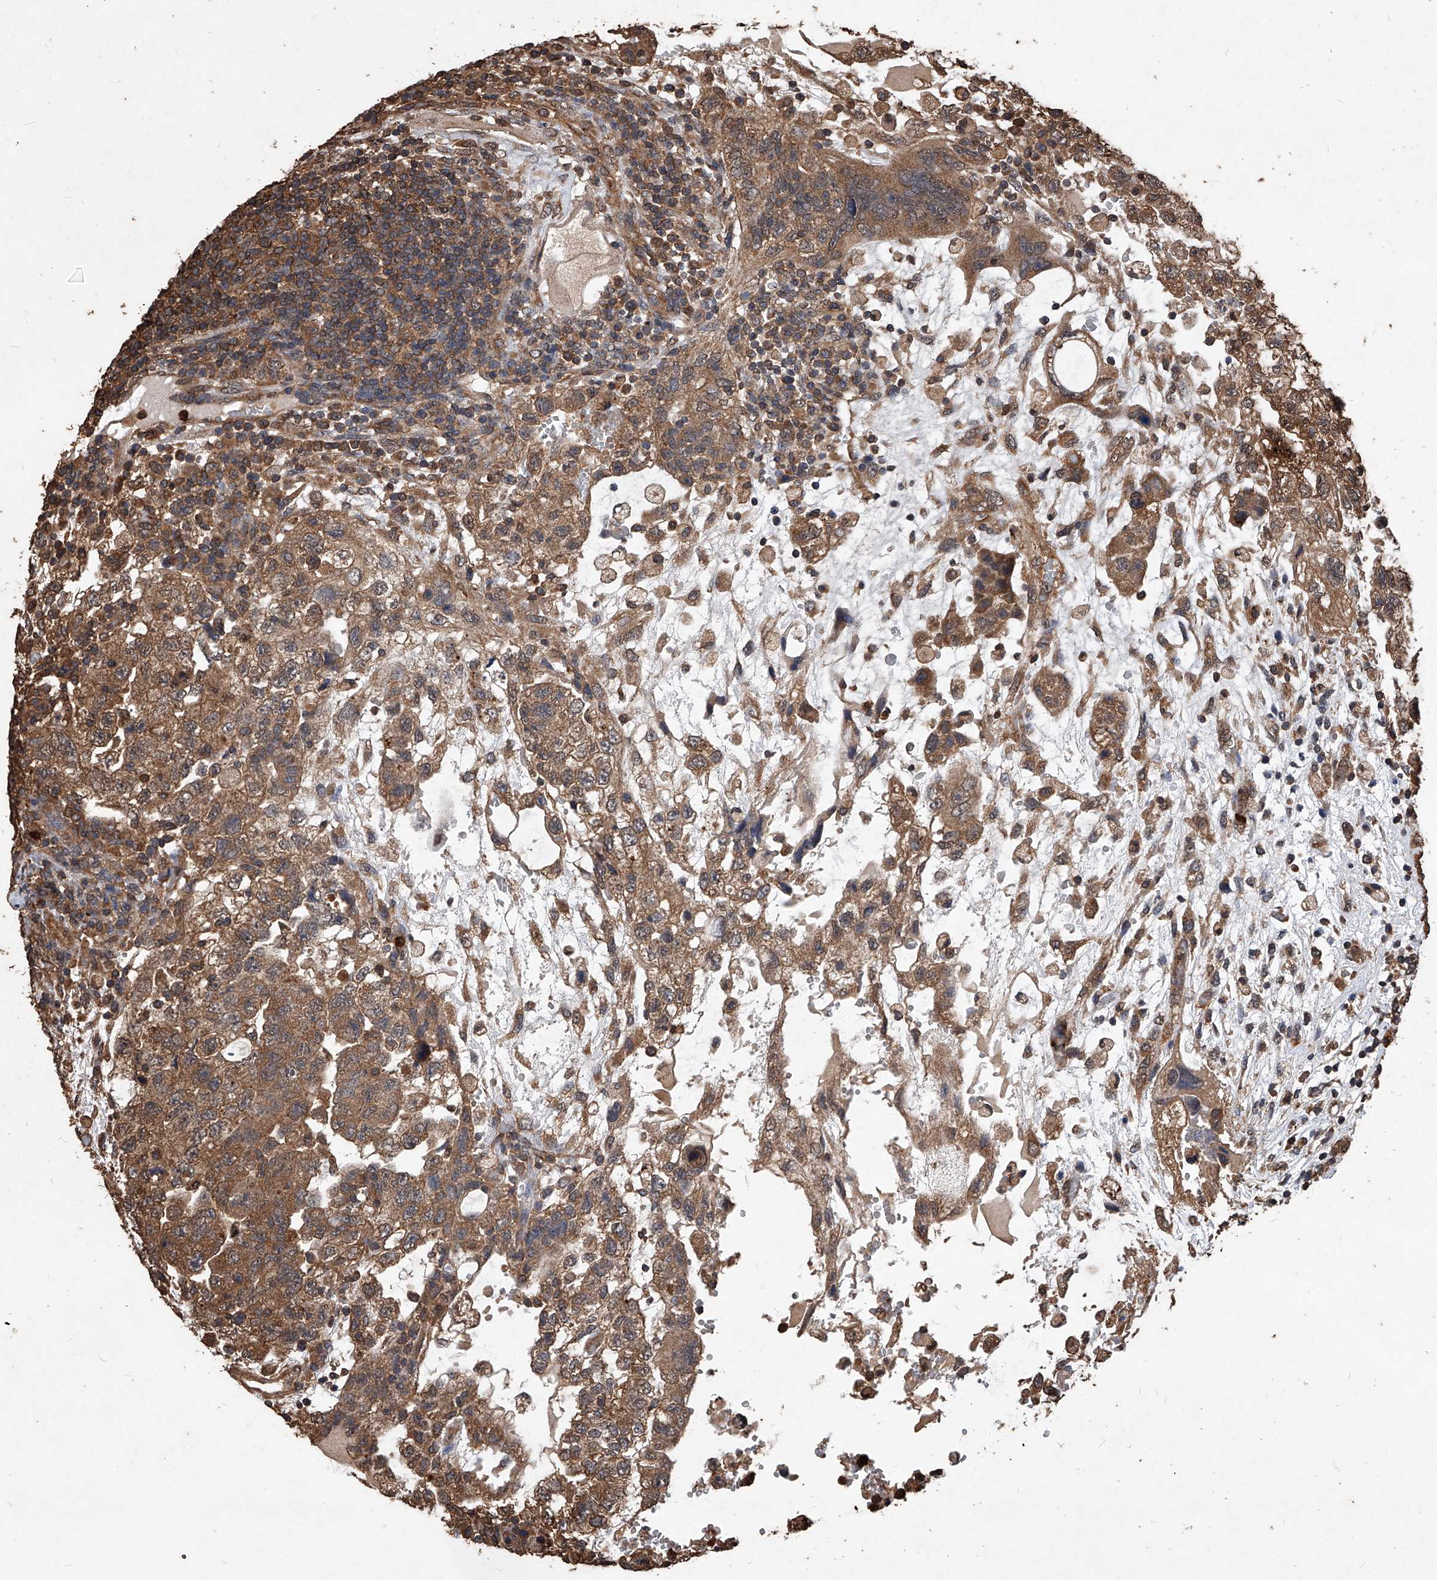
{"staining": {"intensity": "moderate", "quantity": ">75%", "location": "cytoplasmic/membranous"}, "tissue": "testis cancer", "cell_type": "Tumor cells", "image_type": "cancer", "snomed": [{"axis": "morphology", "description": "Carcinoma, Embryonal, NOS"}, {"axis": "topography", "description": "Testis"}], "caption": "Moderate cytoplasmic/membranous positivity for a protein is identified in approximately >75% of tumor cells of testis cancer (embryonal carcinoma) using immunohistochemistry (IHC).", "gene": "UCP2", "patient": {"sex": "male", "age": 36}}